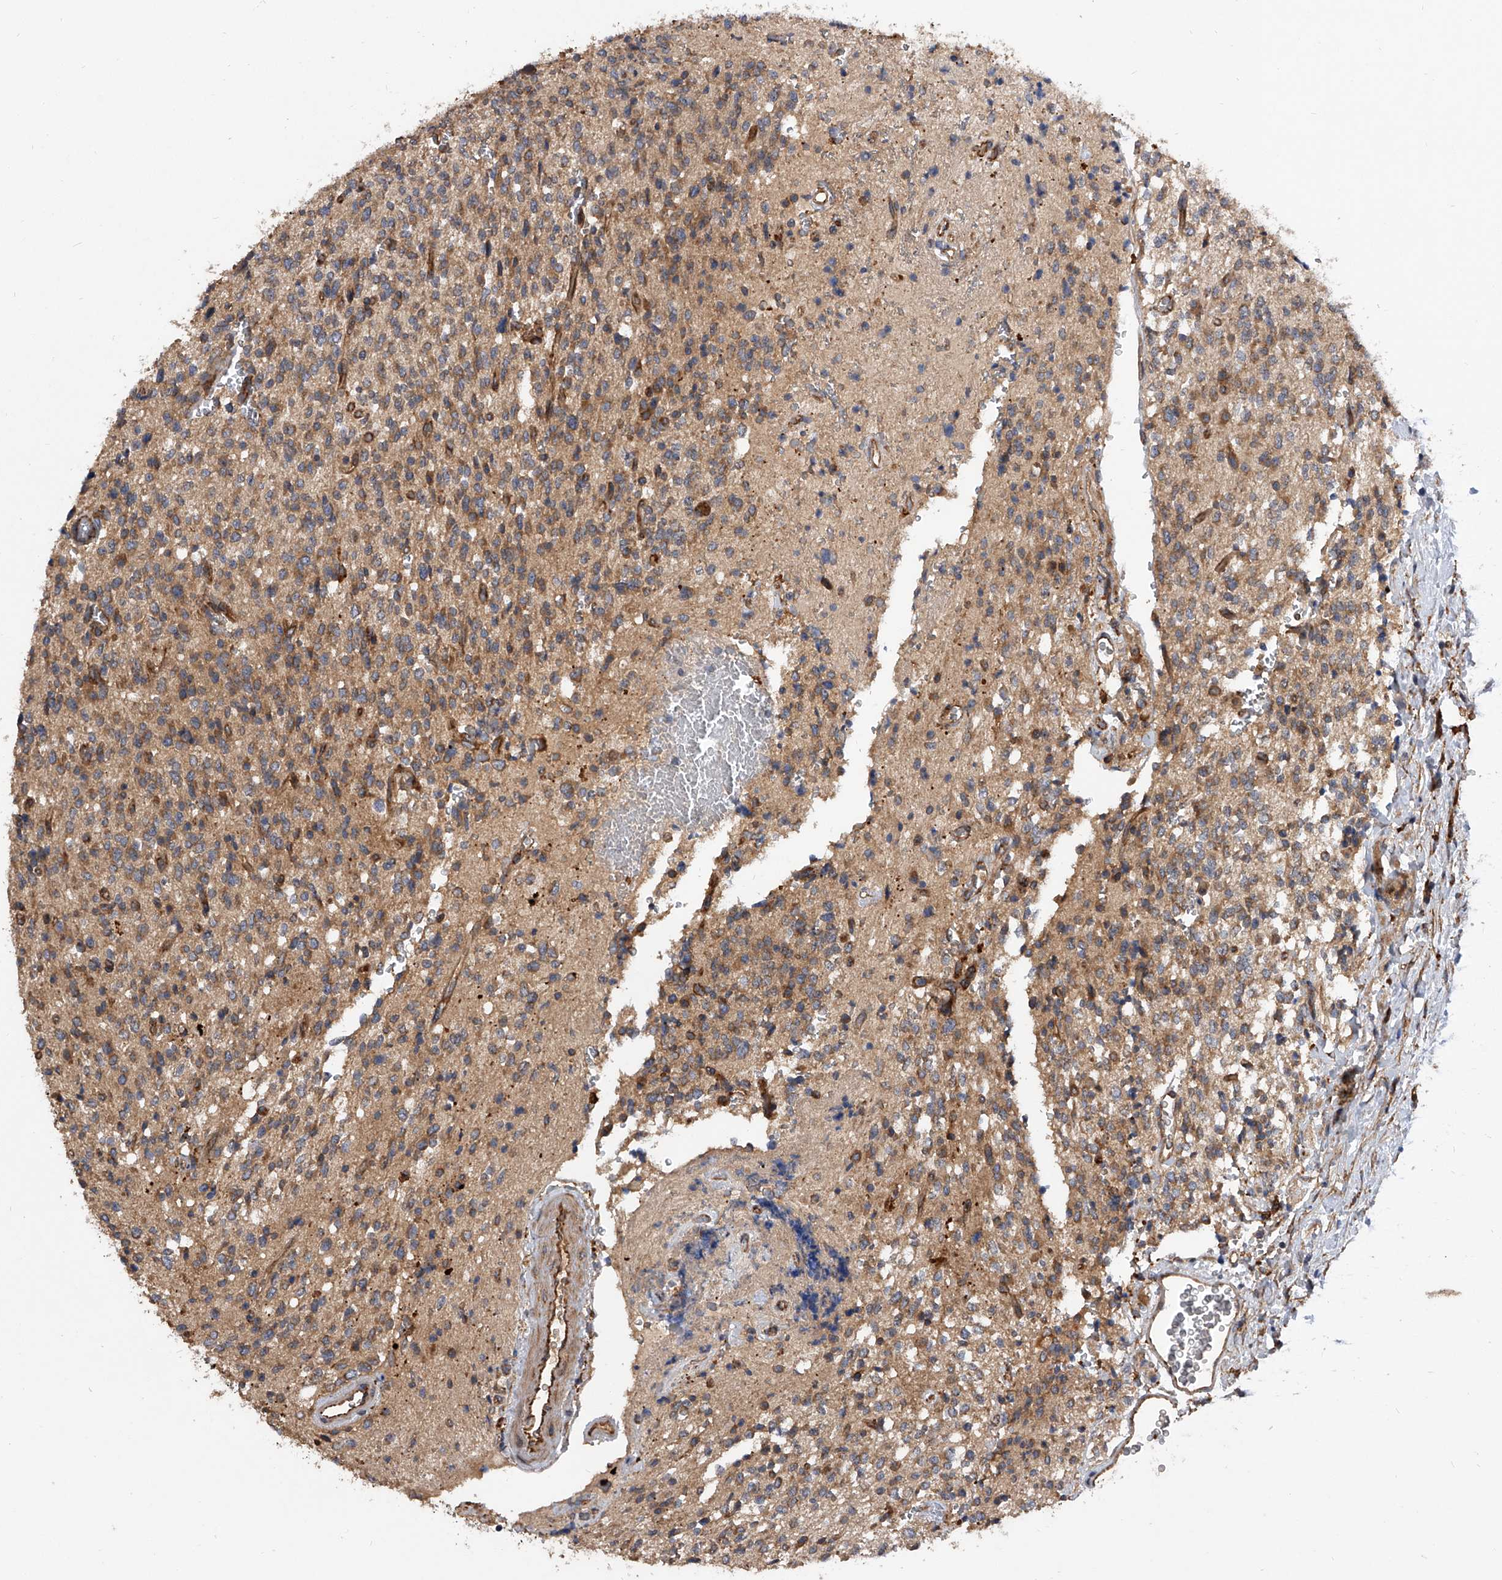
{"staining": {"intensity": "weak", "quantity": ">75%", "location": "cytoplasmic/membranous"}, "tissue": "glioma", "cell_type": "Tumor cells", "image_type": "cancer", "snomed": [{"axis": "morphology", "description": "Glioma, malignant, High grade"}, {"axis": "topography", "description": "Brain"}], "caption": "This micrograph exhibits immunohistochemistry (IHC) staining of glioma, with low weak cytoplasmic/membranous expression in about >75% of tumor cells.", "gene": "EXOC4", "patient": {"sex": "male", "age": 34}}